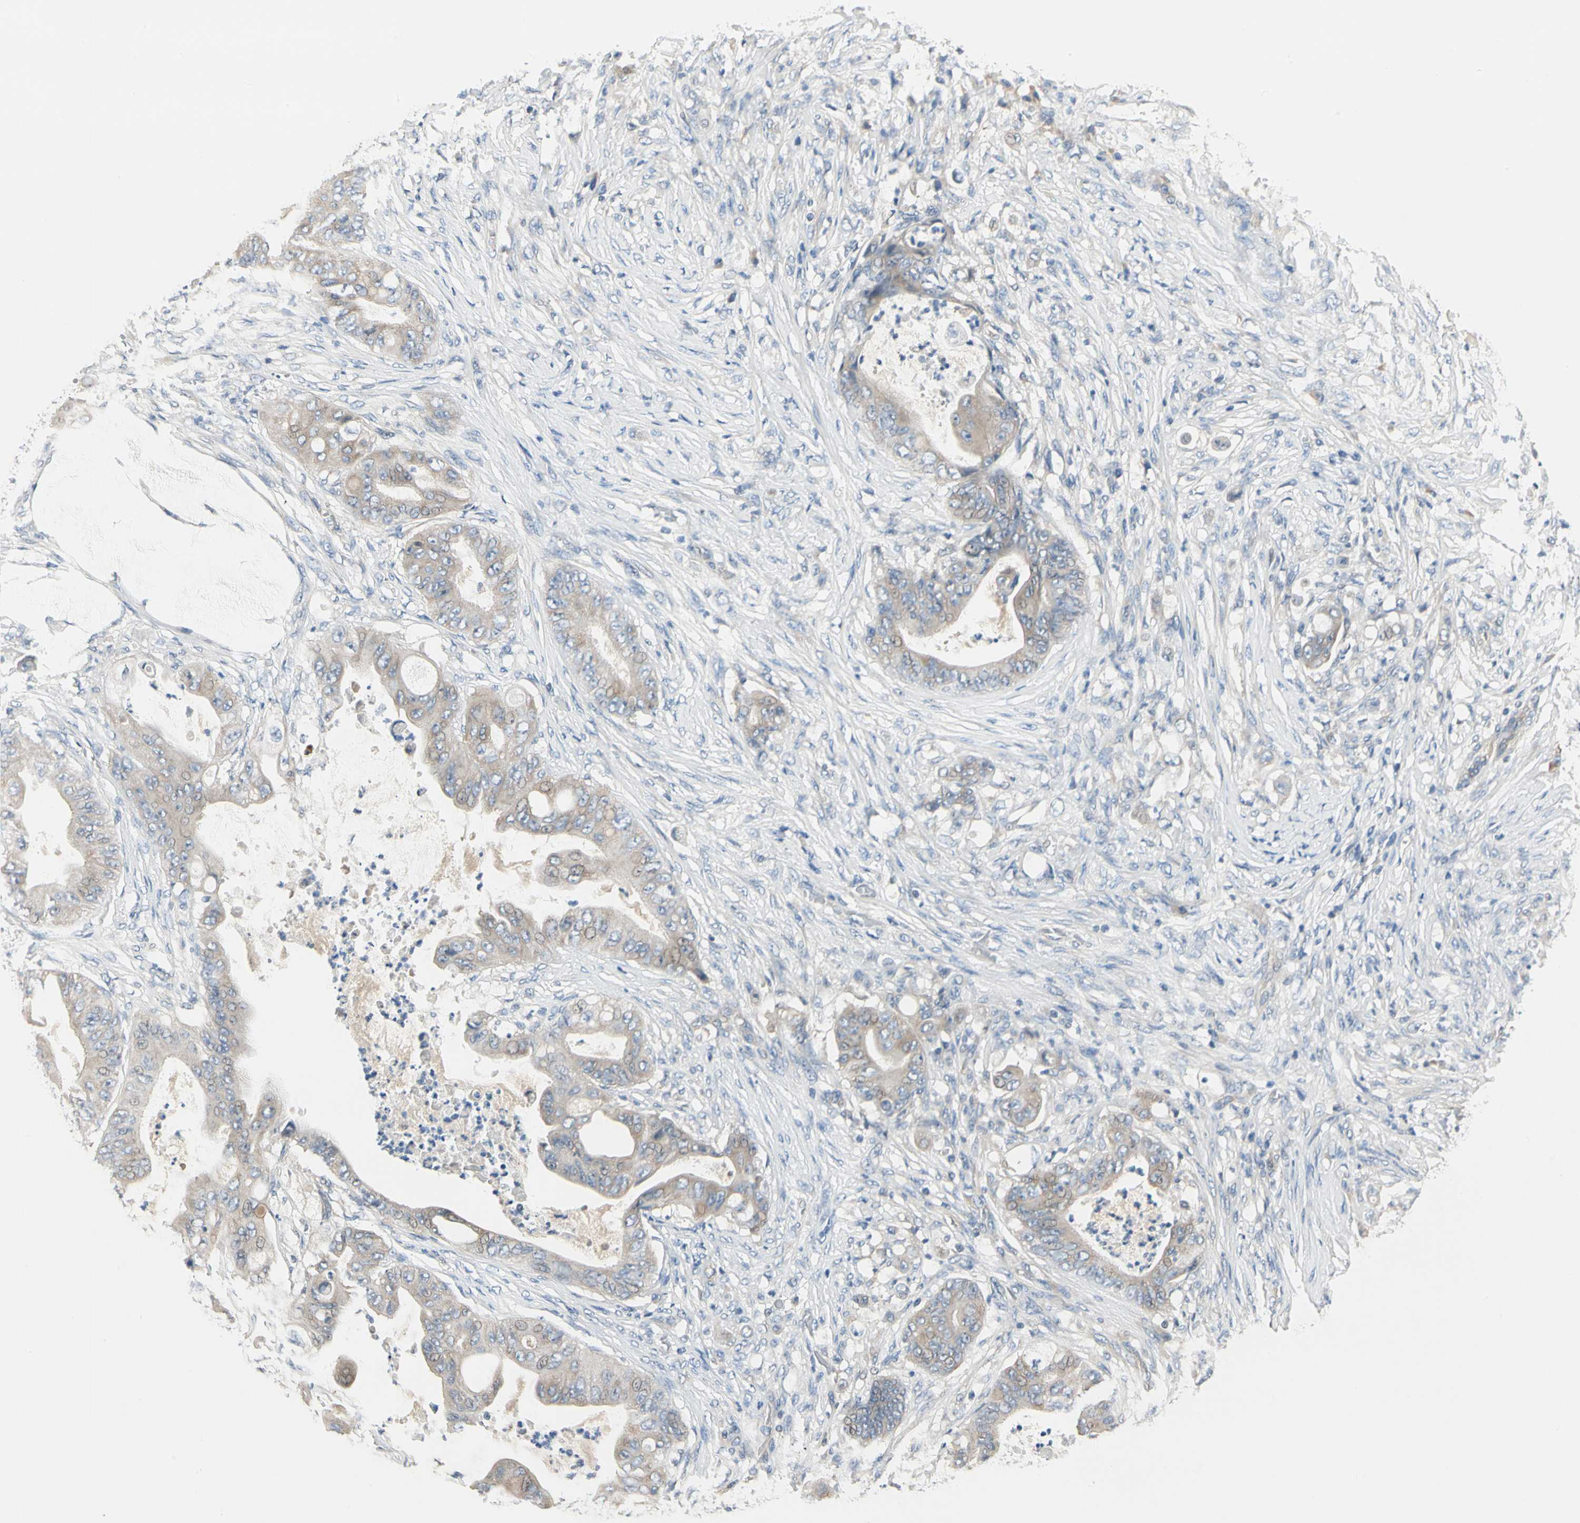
{"staining": {"intensity": "weak", "quantity": "25%-75%", "location": "cytoplasmic/membranous"}, "tissue": "stomach cancer", "cell_type": "Tumor cells", "image_type": "cancer", "snomed": [{"axis": "morphology", "description": "Adenocarcinoma, NOS"}, {"axis": "topography", "description": "Stomach"}], "caption": "Human stomach cancer stained for a protein (brown) displays weak cytoplasmic/membranous positive staining in about 25%-75% of tumor cells.", "gene": "GPR153", "patient": {"sex": "female", "age": 73}}